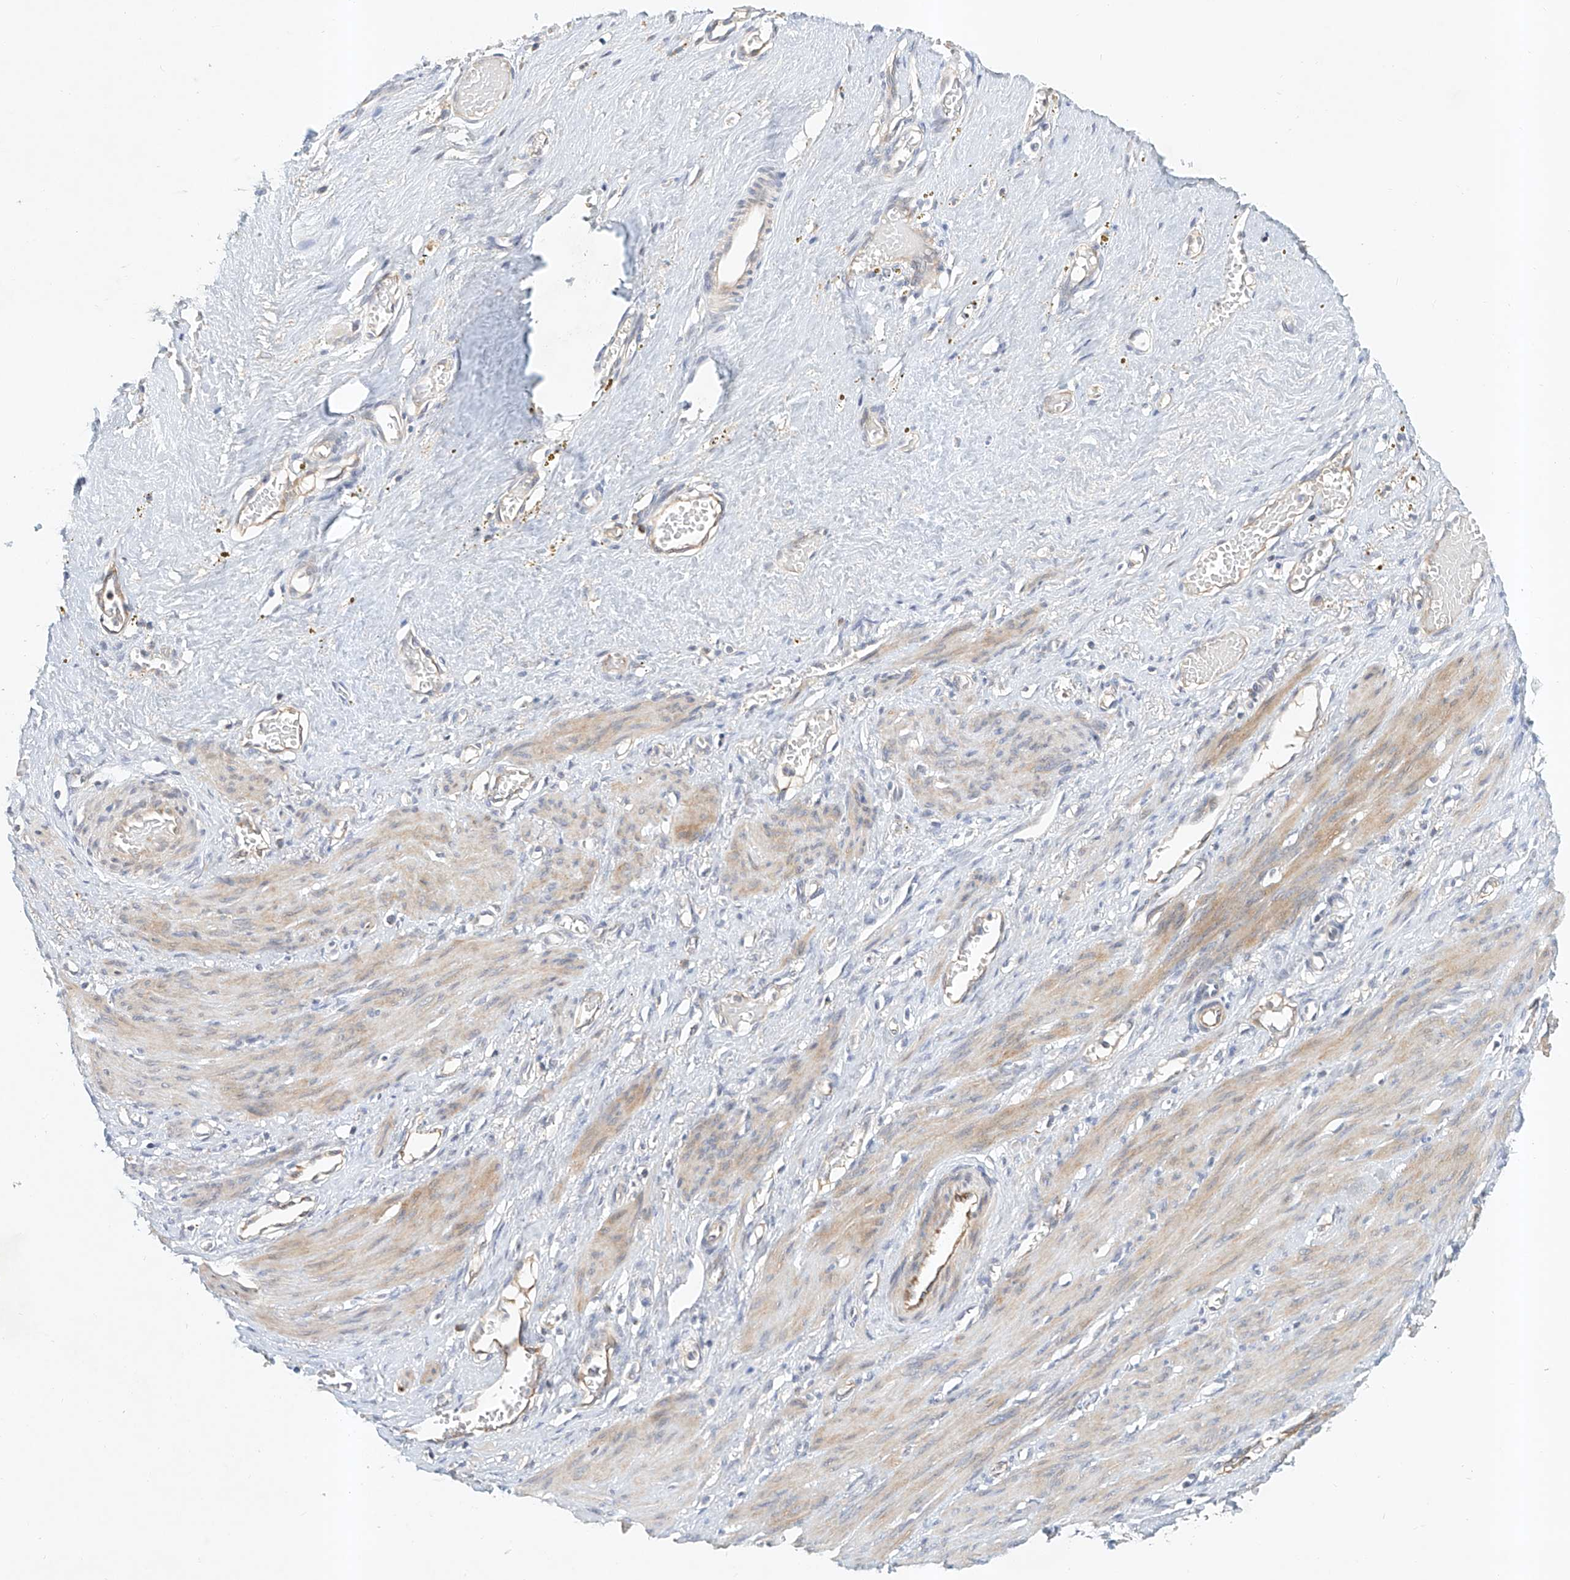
{"staining": {"intensity": "weak", "quantity": "25%-75%", "location": "cytoplasmic/membranous"}, "tissue": "smooth muscle", "cell_type": "Smooth muscle cells", "image_type": "normal", "snomed": [{"axis": "morphology", "description": "Normal tissue, NOS"}, {"axis": "topography", "description": "Endometrium"}], "caption": "Smooth muscle cells reveal low levels of weak cytoplasmic/membranous staining in approximately 25%-75% of cells in normal smooth muscle. The staining is performed using DAB brown chromogen to label protein expression. The nuclei are counter-stained blue using hematoxylin.", "gene": "CARMIL1", "patient": {"sex": "female", "age": 33}}